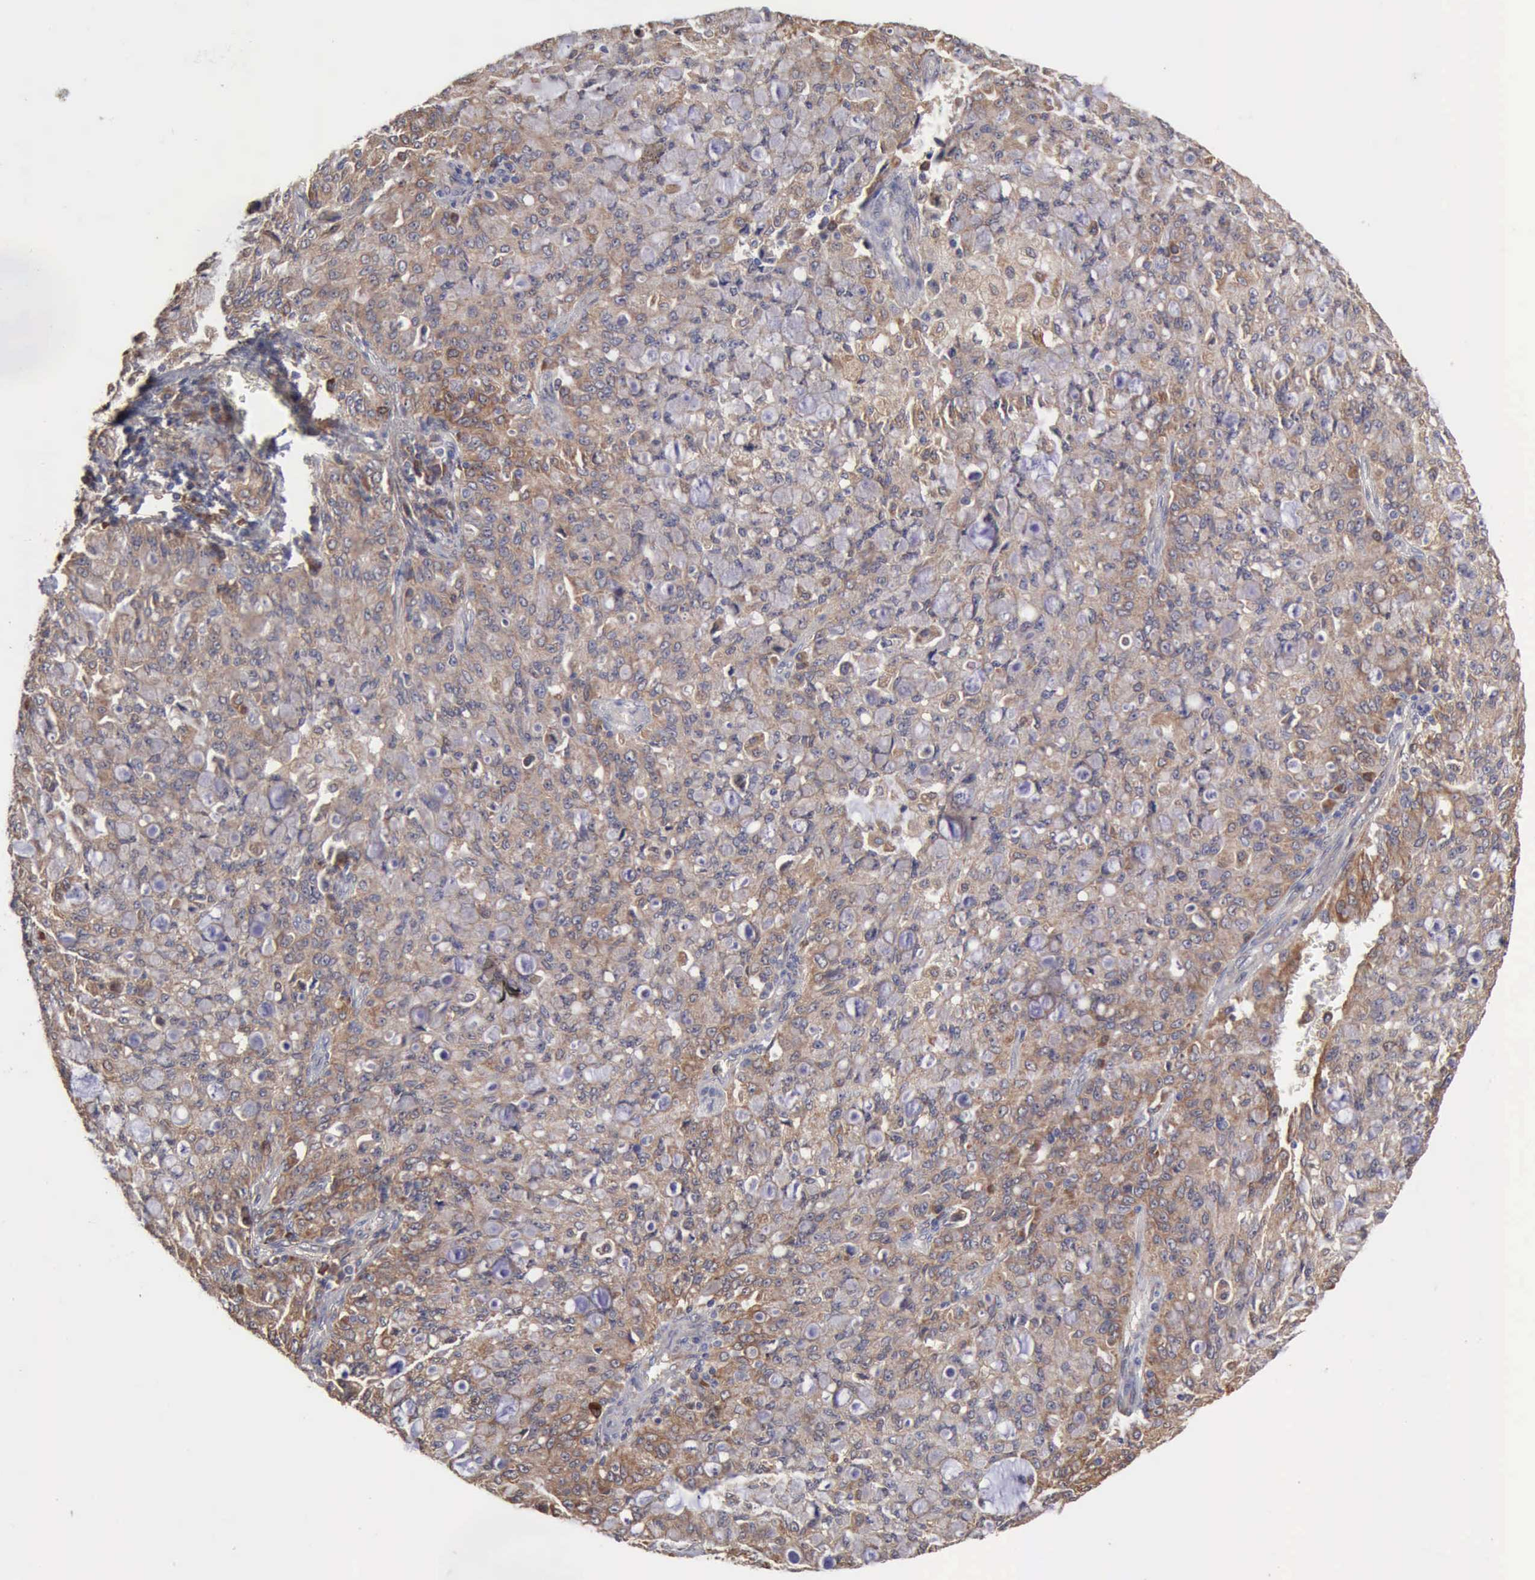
{"staining": {"intensity": "moderate", "quantity": "25%-75%", "location": "cytoplasmic/membranous"}, "tissue": "lung cancer", "cell_type": "Tumor cells", "image_type": "cancer", "snomed": [{"axis": "morphology", "description": "Adenocarcinoma, NOS"}, {"axis": "topography", "description": "Lung"}], "caption": "Protein expression analysis of human adenocarcinoma (lung) reveals moderate cytoplasmic/membranous staining in approximately 25%-75% of tumor cells. (Brightfield microscopy of DAB IHC at high magnification).", "gene": "APOL2", "patient": {"sex": "female", "age": 44}}